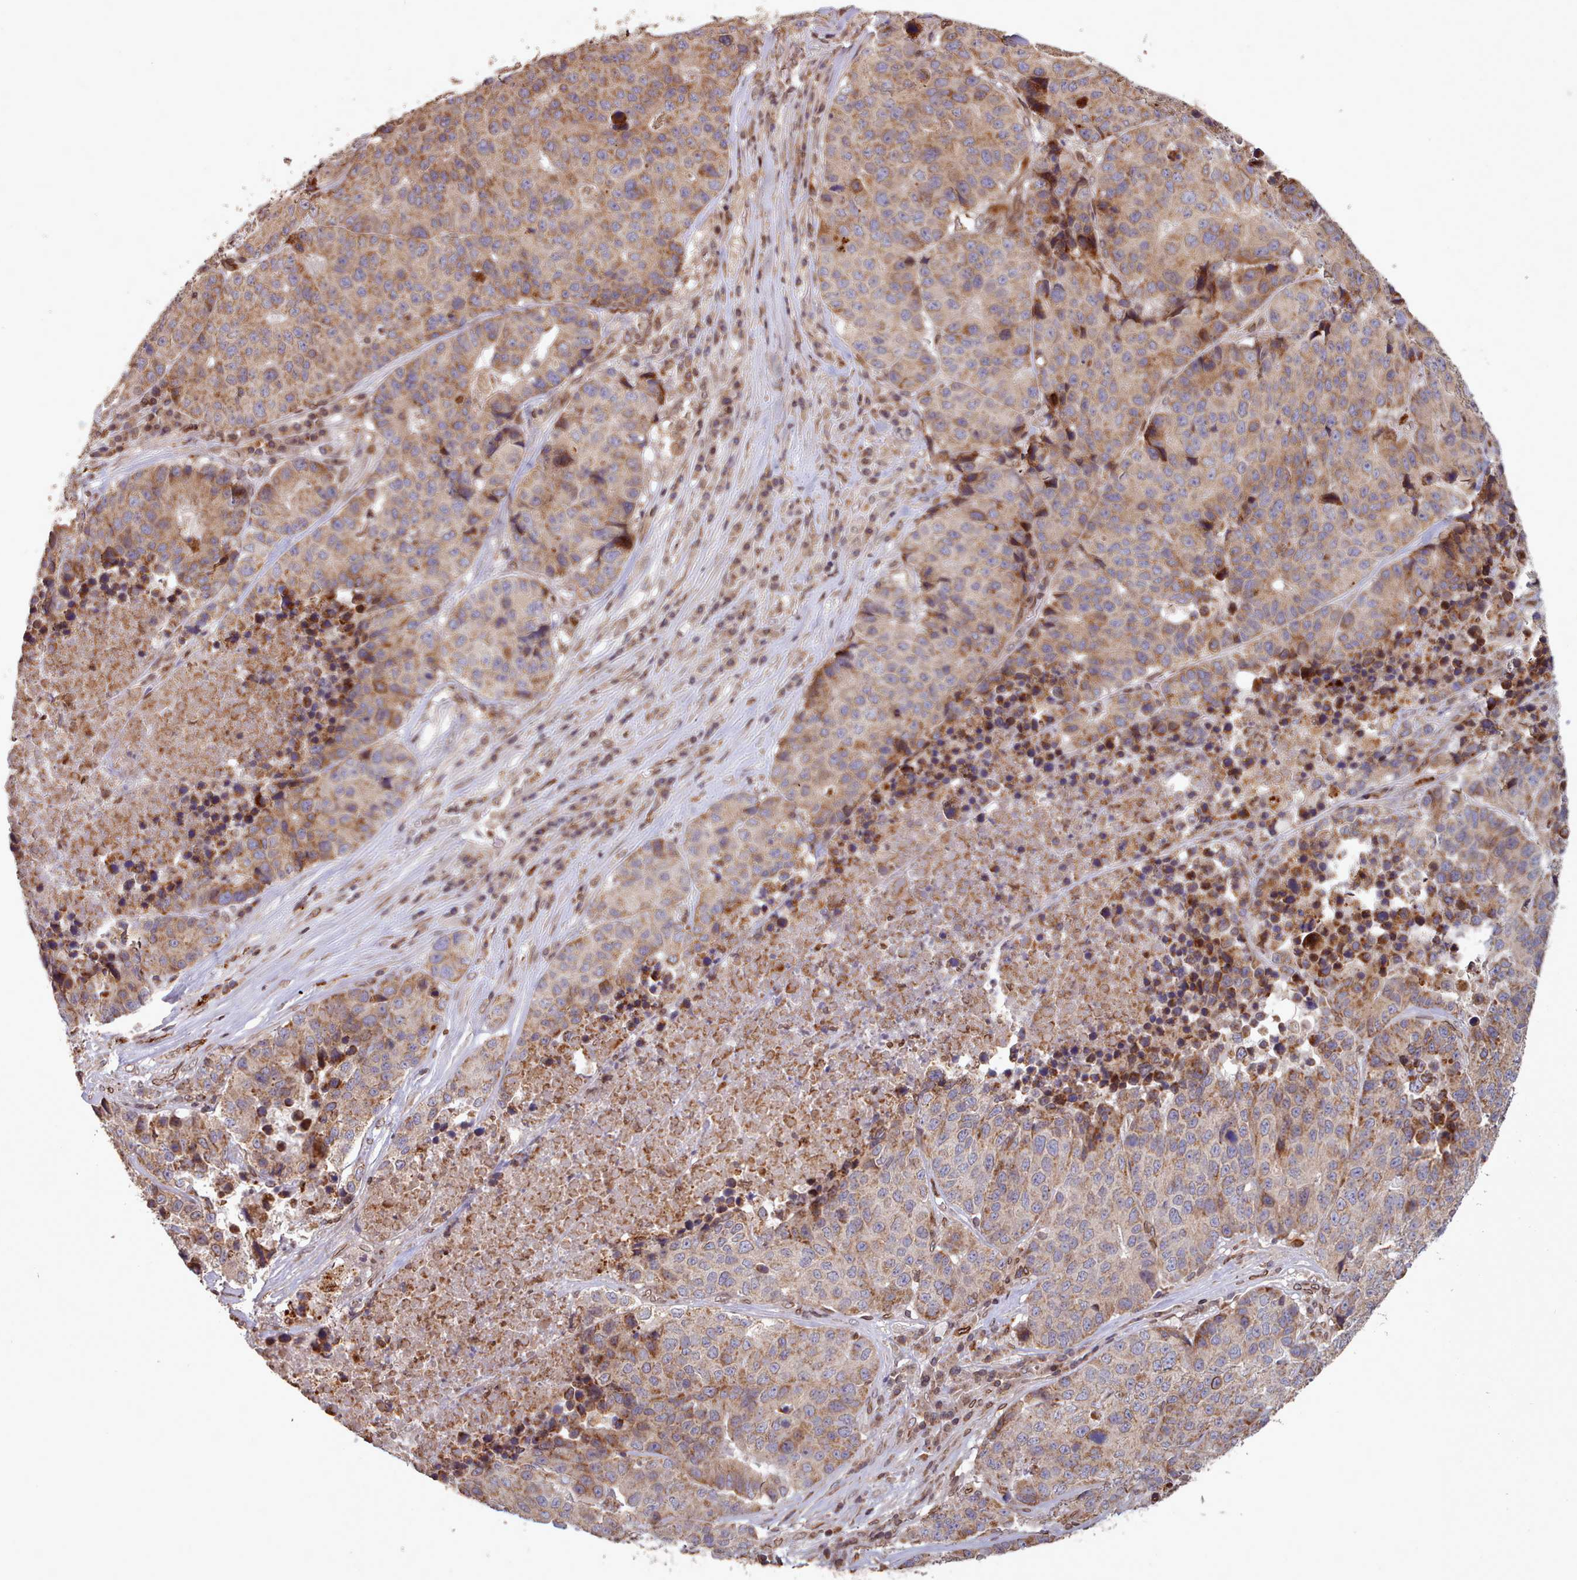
{"staining": {"intensity": "moderate", "quantity": ">75%", "location": "cytoplasmic/membranous"}, "tissue": "stomach cancer", "cell_type": "Tumor cells", "image_type": "cancer", "snomed": [{"axis": "morphology", "description": "Adenocarcinoma, NOS"}, {"axis": "topography", "description": "Stomach"}], "caption": "Protein expression analysis of stomach cancer exhibits moderate cytoplasmic/membranous expression in about >75% of tumor cells.", "gene": "TOR1AIP1", "patient": {"sex": "male", "age": 71}}